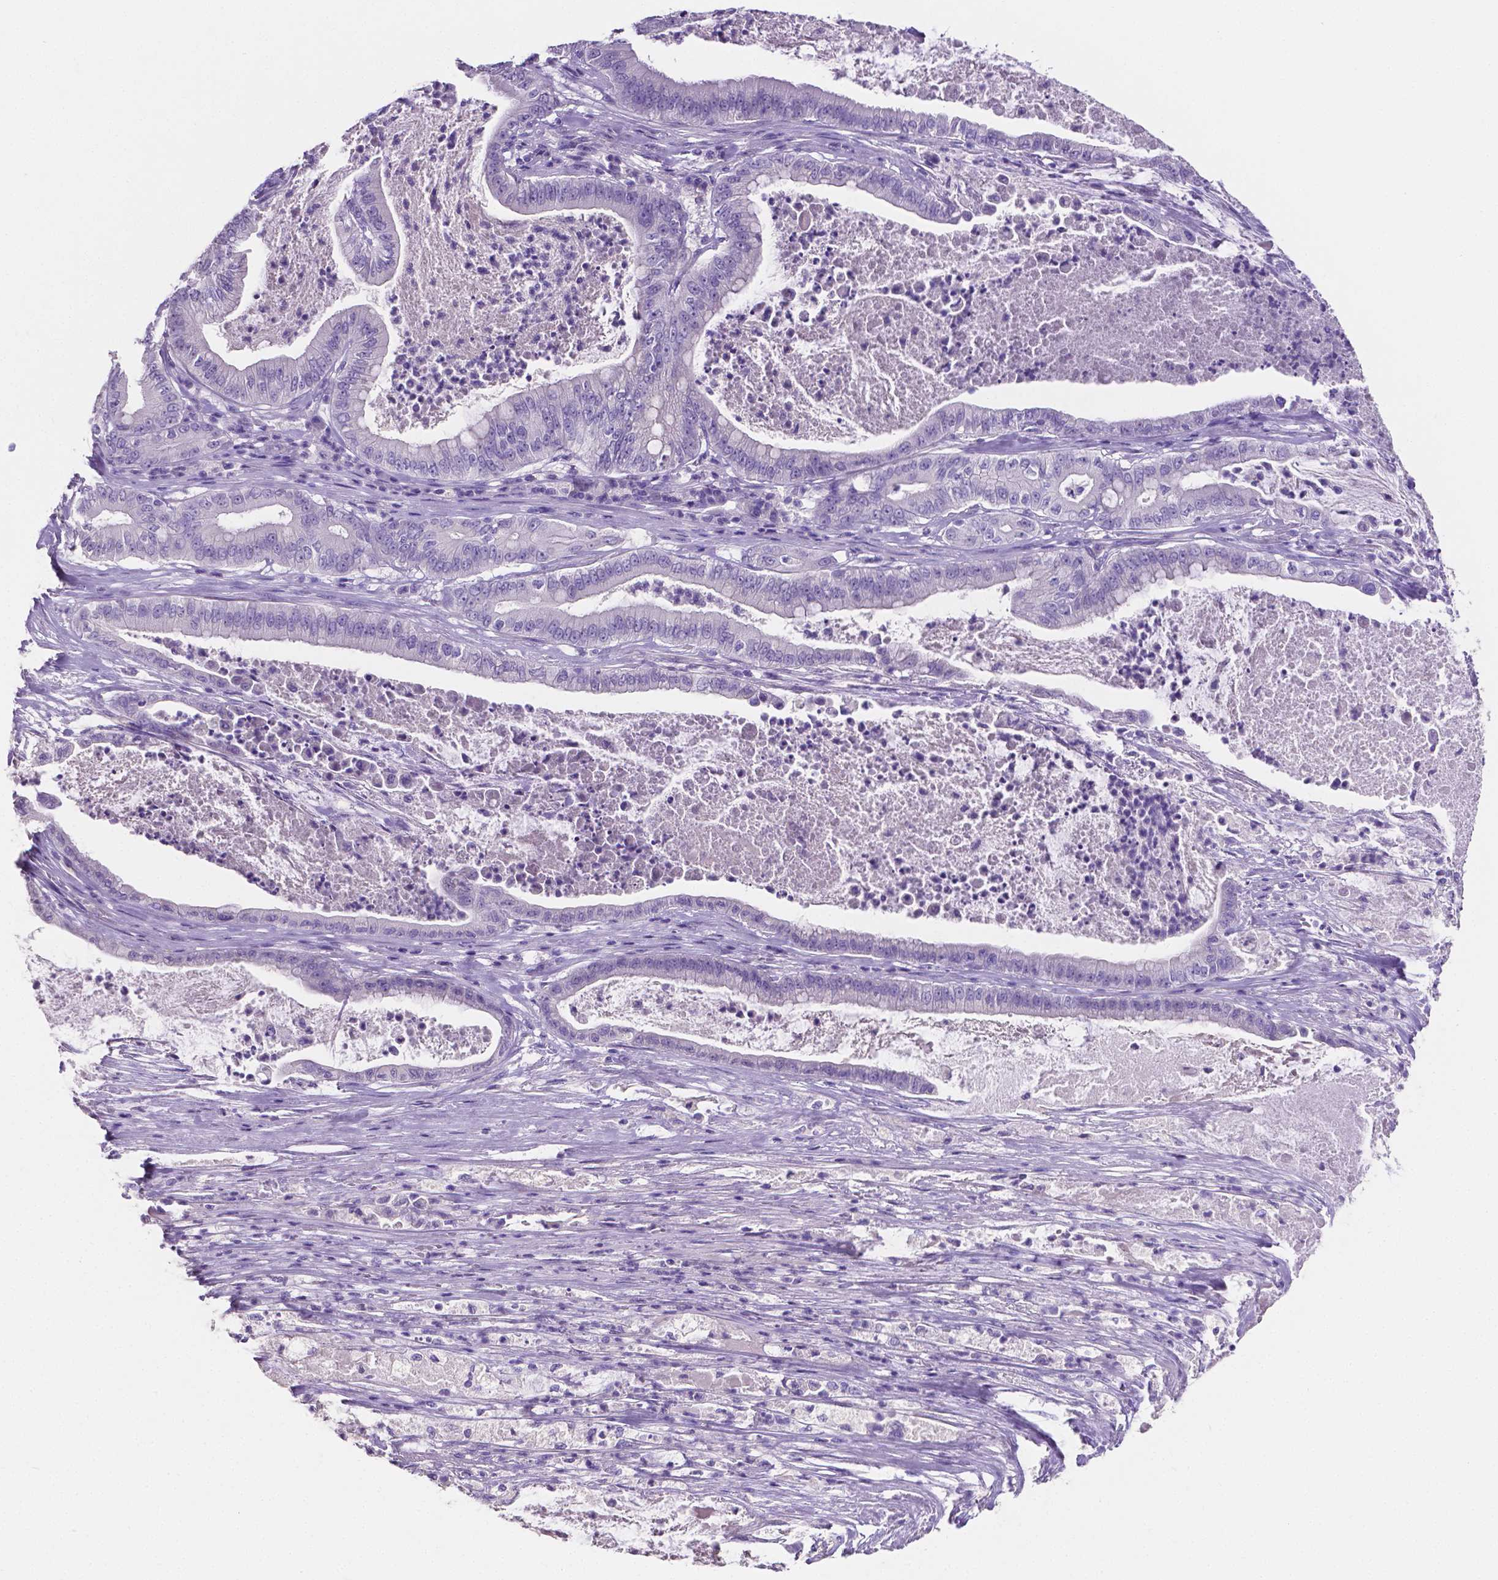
{"staining": {"intensity": "negative", "quantity": "none", "location": "none"}, "tissue": "pancreatic cancer", "cell_type": "Tumor cells", "image_type": "cancer", "snomed": [{"axis": "morphology", "description": "Adenocarcinoma, NOS"}, {"axis": "topography", "description": "Pancreas"}], "caption": "Immunohistochemistry micrograph of neoplastic tissue: human adenocarcinoma (pancreatic) stained with DAB (3,3'-diaminobenzidine) displays no significant protein expression in tumor cells.", "gene": "SLC22A2", "patient": {"sex": "male", "age": 71}}